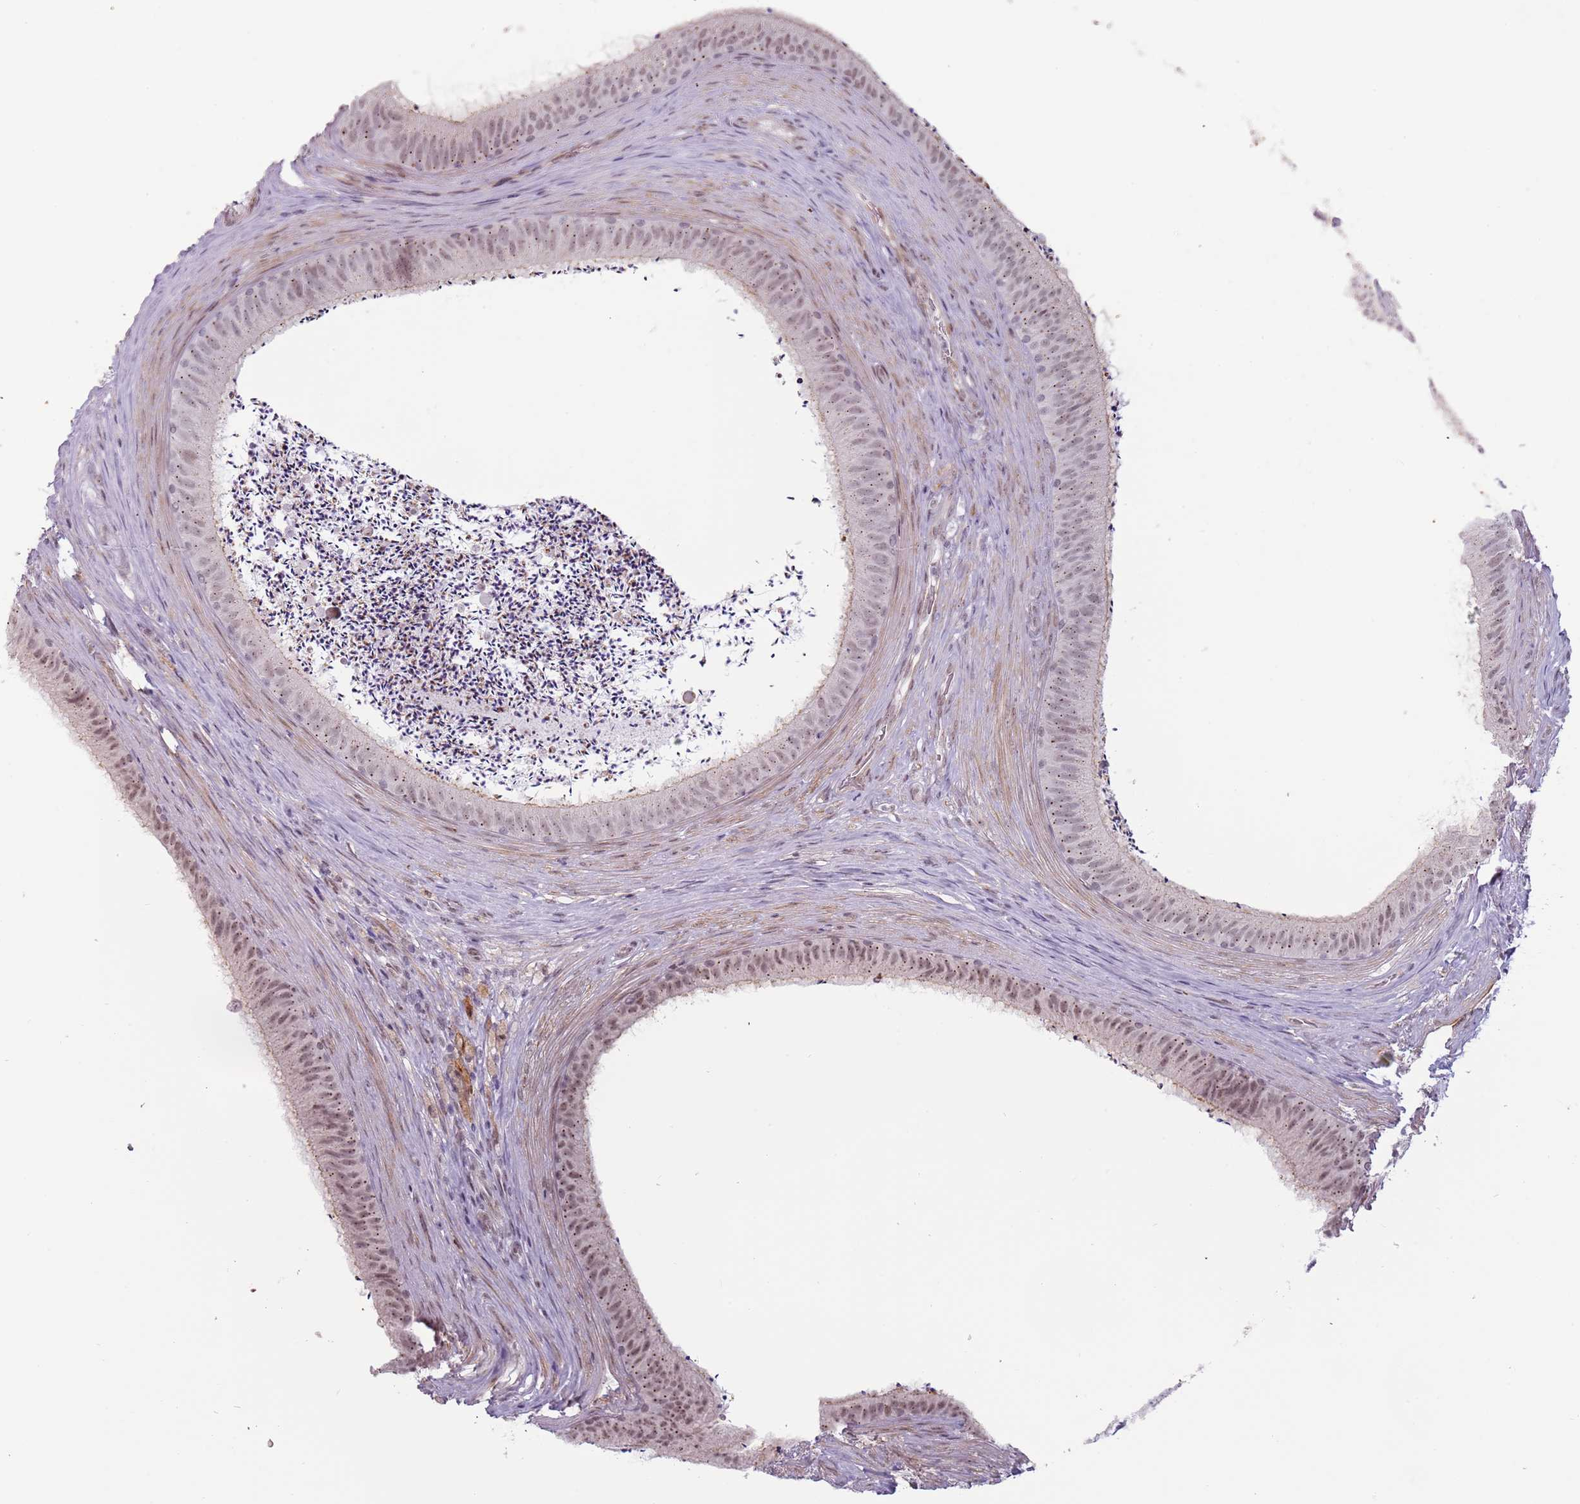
{"staining": {"intensity": "moderate", "quantity": "<25%", "location": "nuclear"}, "tissue": "epididymis", "cell_type": "Glandular cells", "image_type": "normal", "snomed": [{"axis": "morphology", "description": "Normal tissue, NOS"}, {"axis": "topography", "description": "Testis"}, {"axis": "topography", "description": "Epididymis"}], "caption": "Benign epididymis reveals moderate nuclear positivity in approximately <25% of glandular cells (IHC, brightfield microscopy, high magnification)..", "gene": "REXO4", "patient": {"sex": "male", "age": 41}}